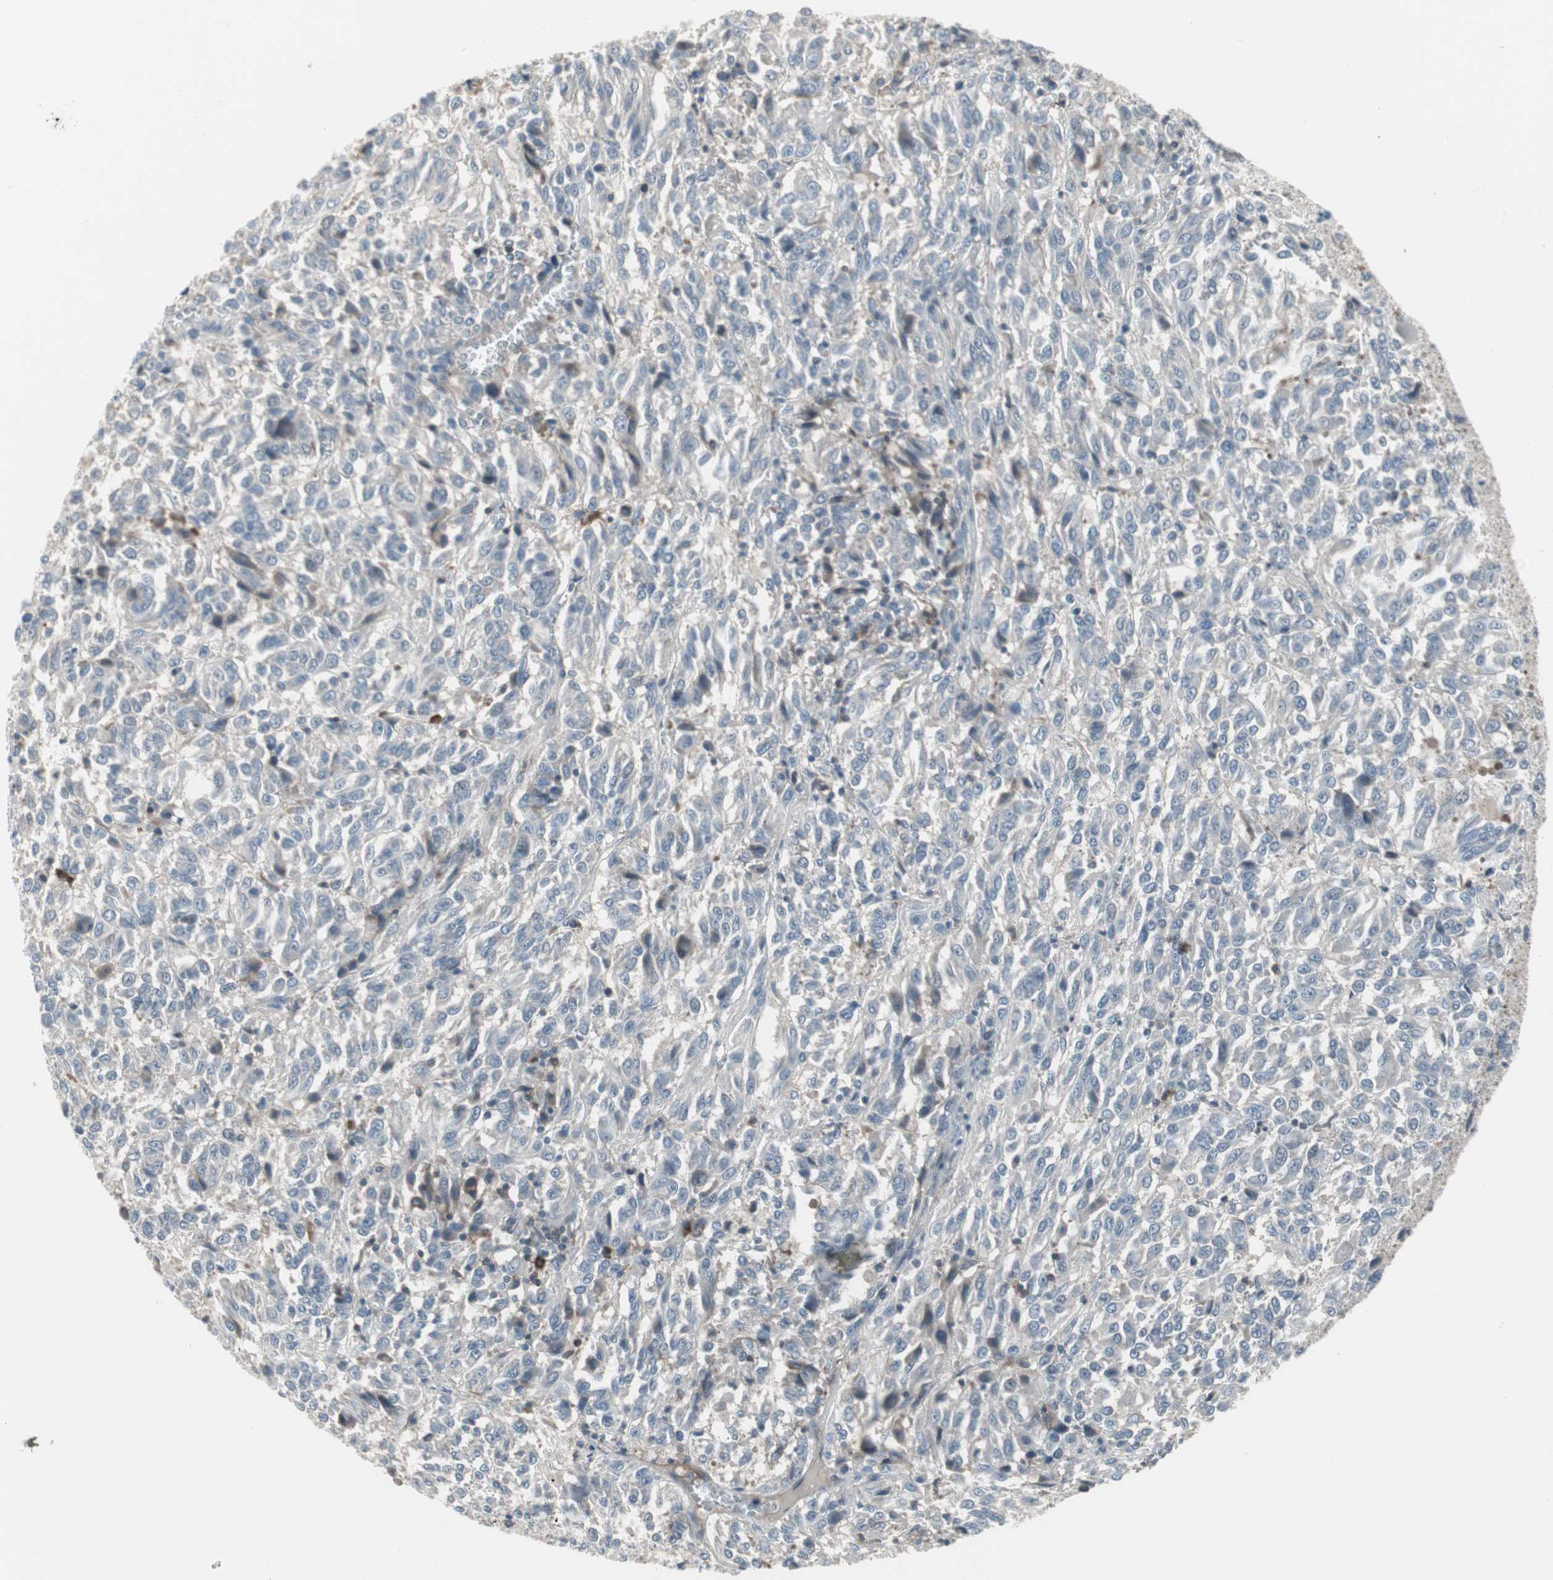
{"staining": {"intensity": "weak", "quantity": "<25%", "location": "cytoplasmic/membranous"}, "tissue": "melanoma", "cell_type": "Tumor cells", "image_type": "cancer", "snomed": [{"axis": "morphology", "description": "Malignant melanoma, Metastatic site"}, {"axis": "topography", "description": "Lung"}], "caption": "This is an immunohistochemistry (IHC) image of human melanoma. There is no staining in tumor cells.", "gene": "ZSCAN32", "patient": {"sex": "male", "age": 64}}